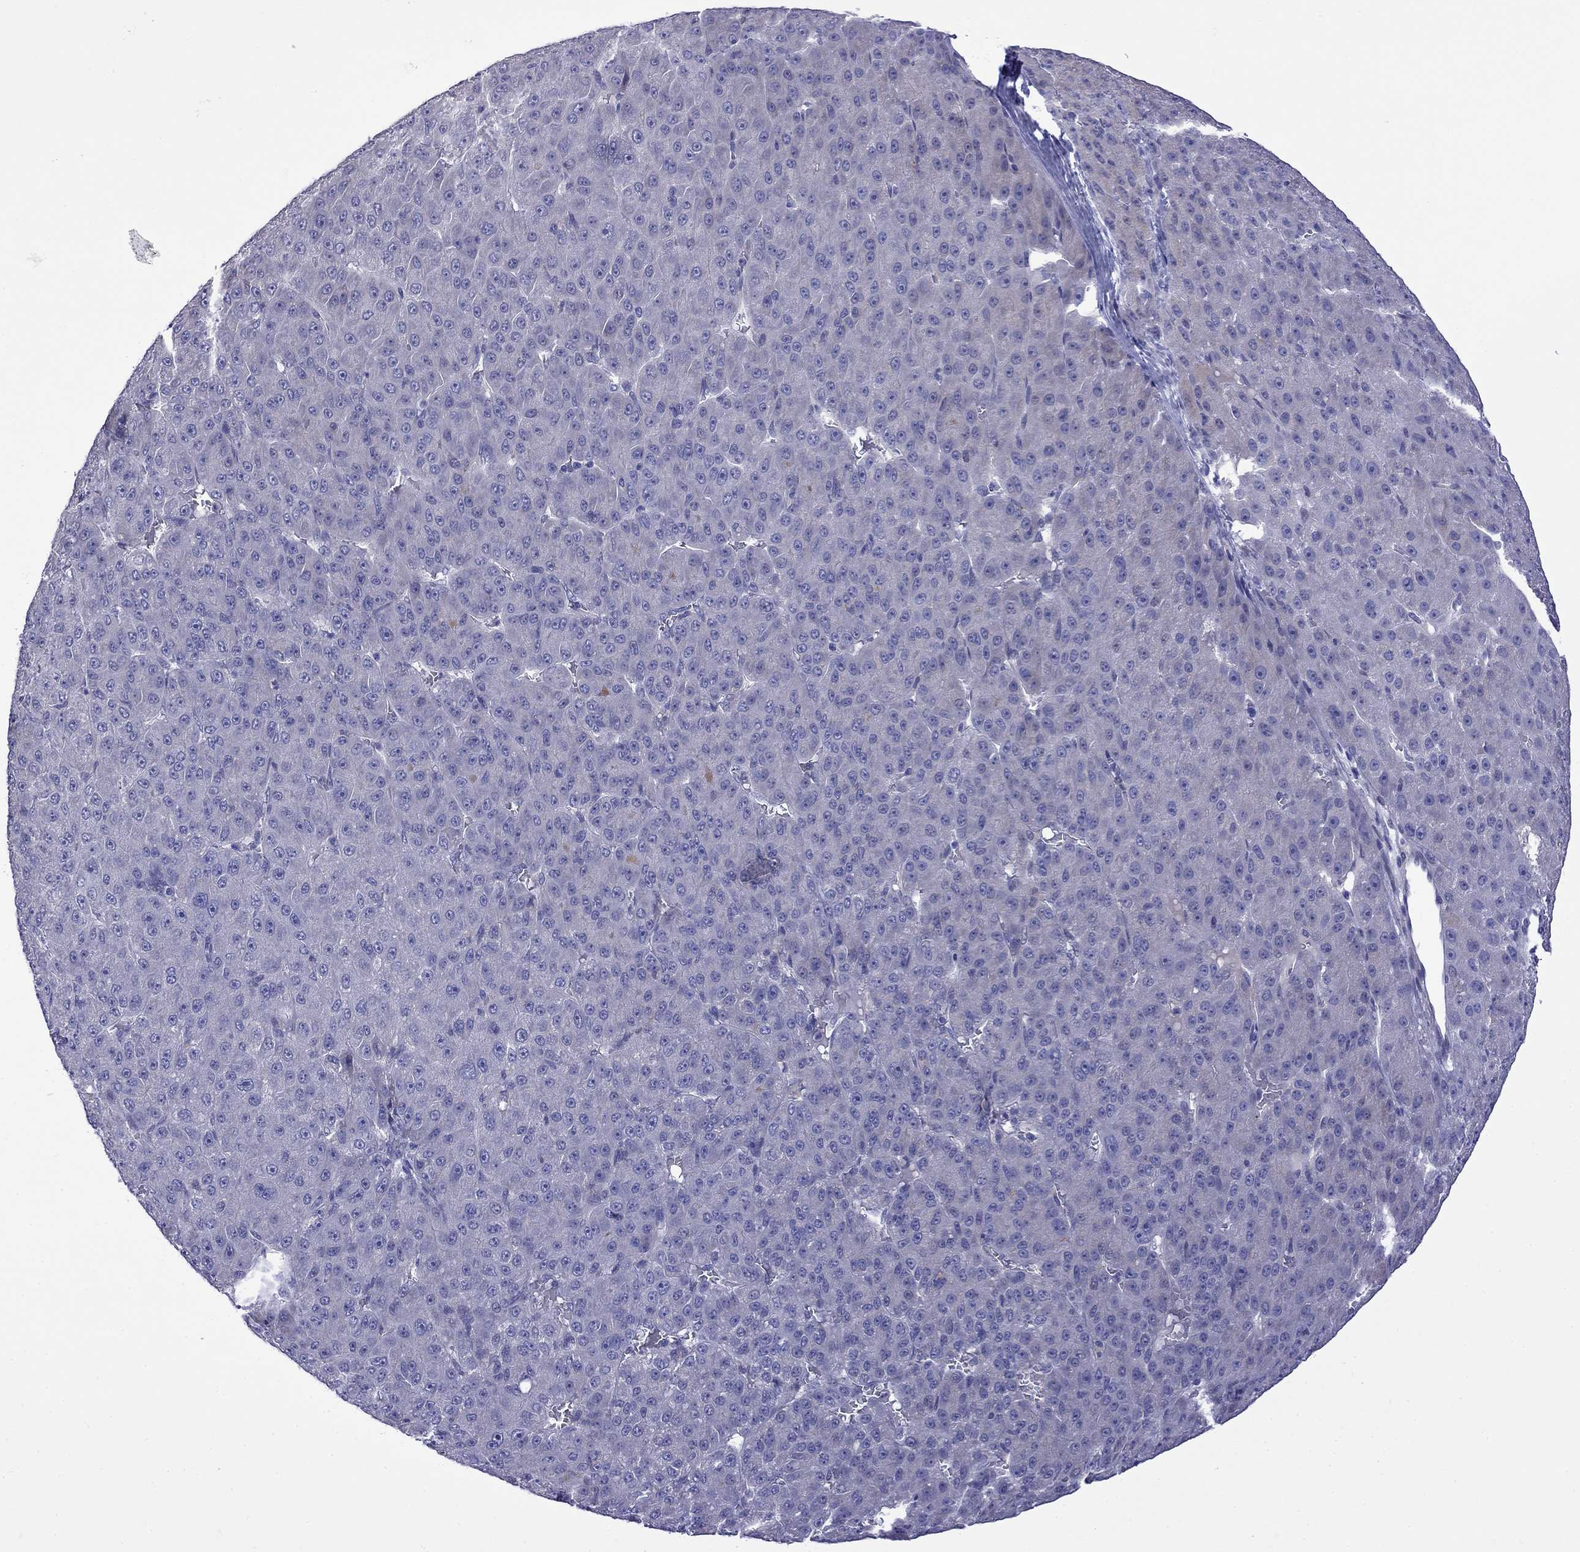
{"staining": {"intensity": "negative", "quantity": "none", "location": "none"}, "tissue": "liver cancer", "cell_type": "Tumor cells", "image_type": "cancer", "snomed": [{"axis": "morphology", "description": "Carcinoma, Hepatocellular, NOS"}, {"axis": "topography", "description": "Liver"}], "caption": "Immunohistochemistry (IHC) photomicrograph of human liver hepatocellular carcinoma stained for a protein (brown), which reveals no positivity in tumor cells. (DAB (3,3'-diaminobenzidine) immunohistochemistry visualized using brightfield microscopy, high magnification).", "gene": "STAR", "patient": {"sex": "male", "age": 67}}